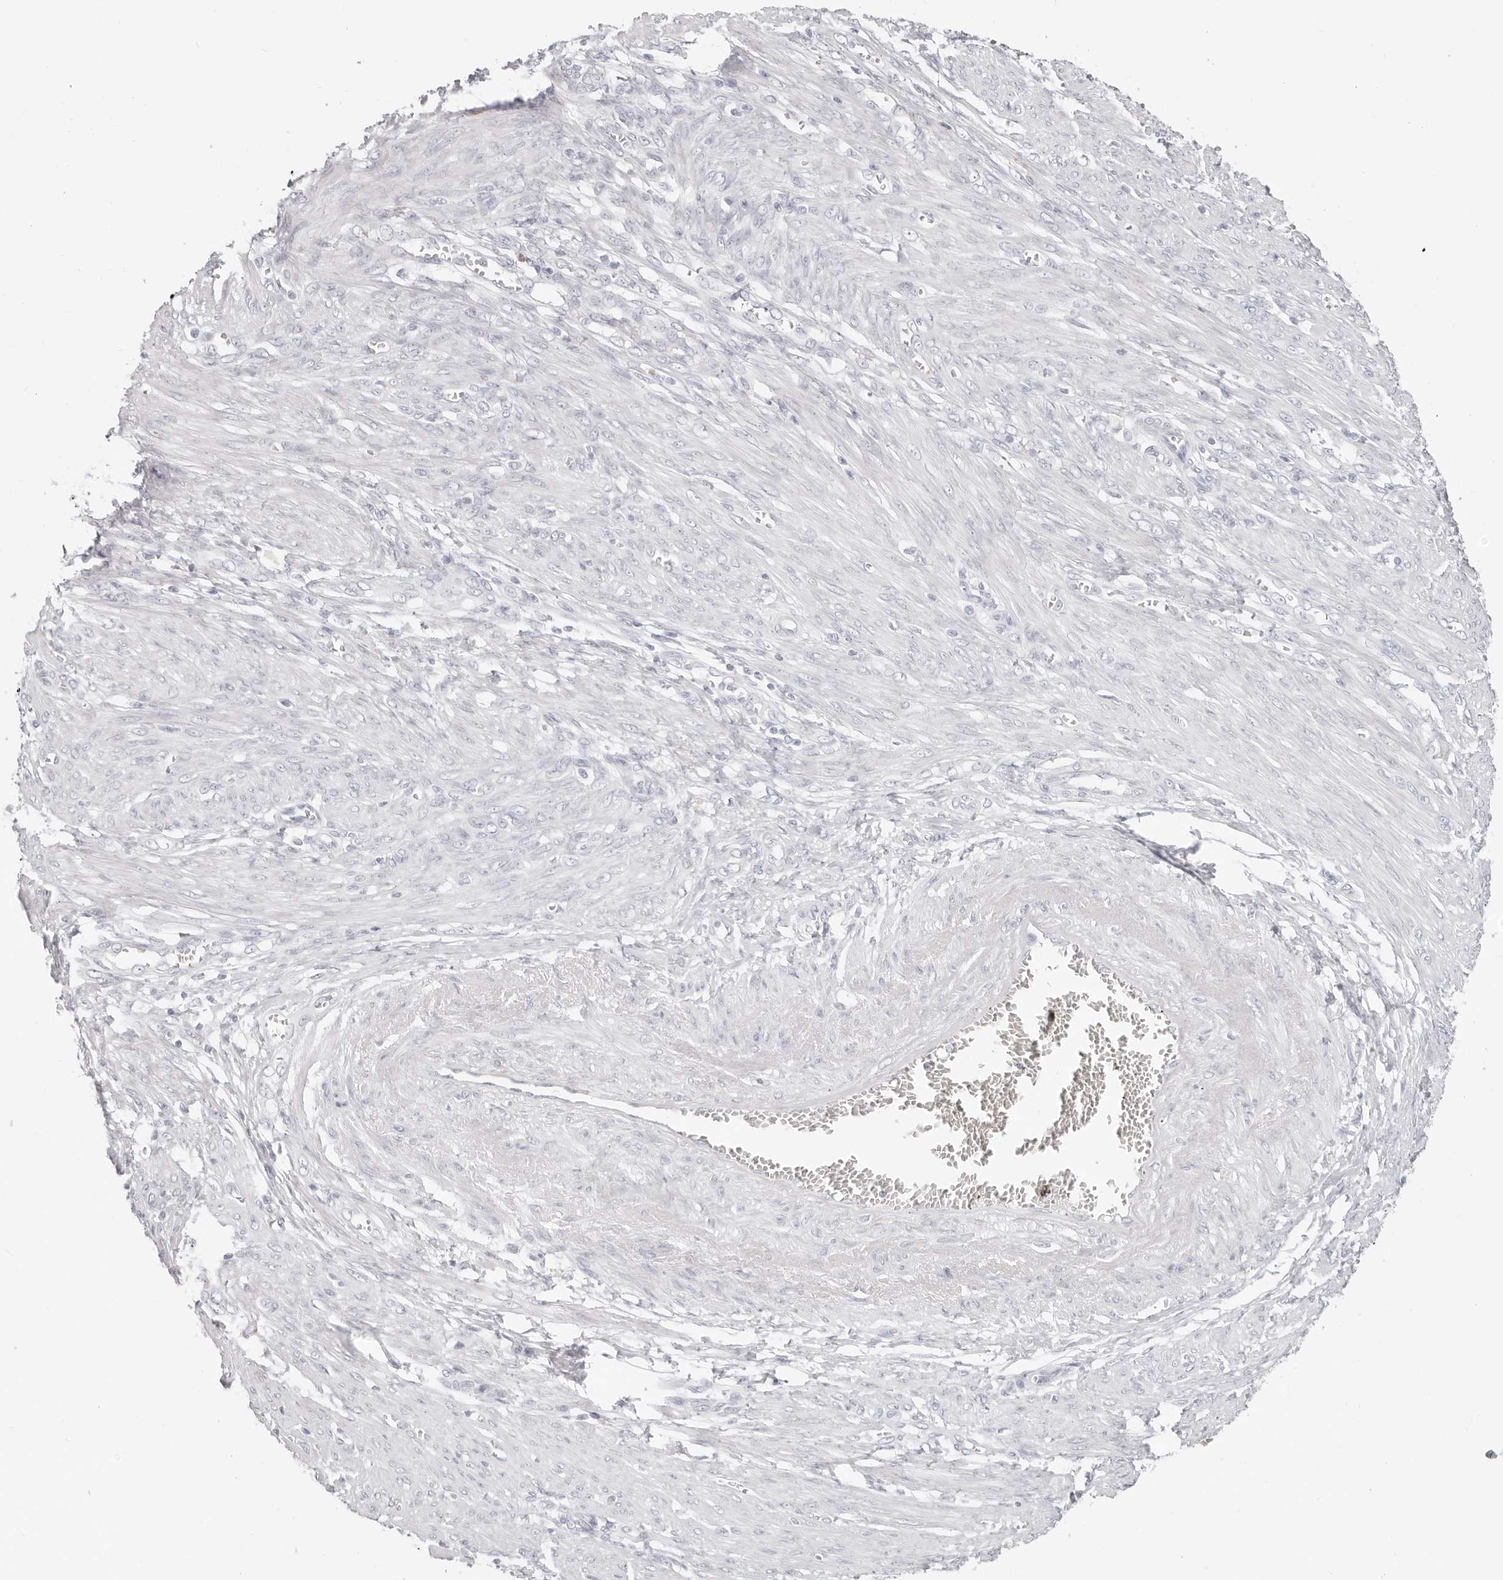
{"staining": {"intensity": "negative", "quantity": "none", "location": "none"}, "tissue": "endometrial cancer", "cell_type": "Tumor cells", "image_type": "cancer", "snomed": [{"axis": "morphology", "description": "Adenocarcinoma, NOS"}, {"axis": "topography", "description": "Endometrium"}], "caption": "A high-resolution image shows immunohistochemistry staining of endometrial cancer, which displays no significant expression in tumor cells. (DAB immunohistochemistry, high magnification).", "gene": "ASCL1", "patient": {"sex": "female", "age": 49}}